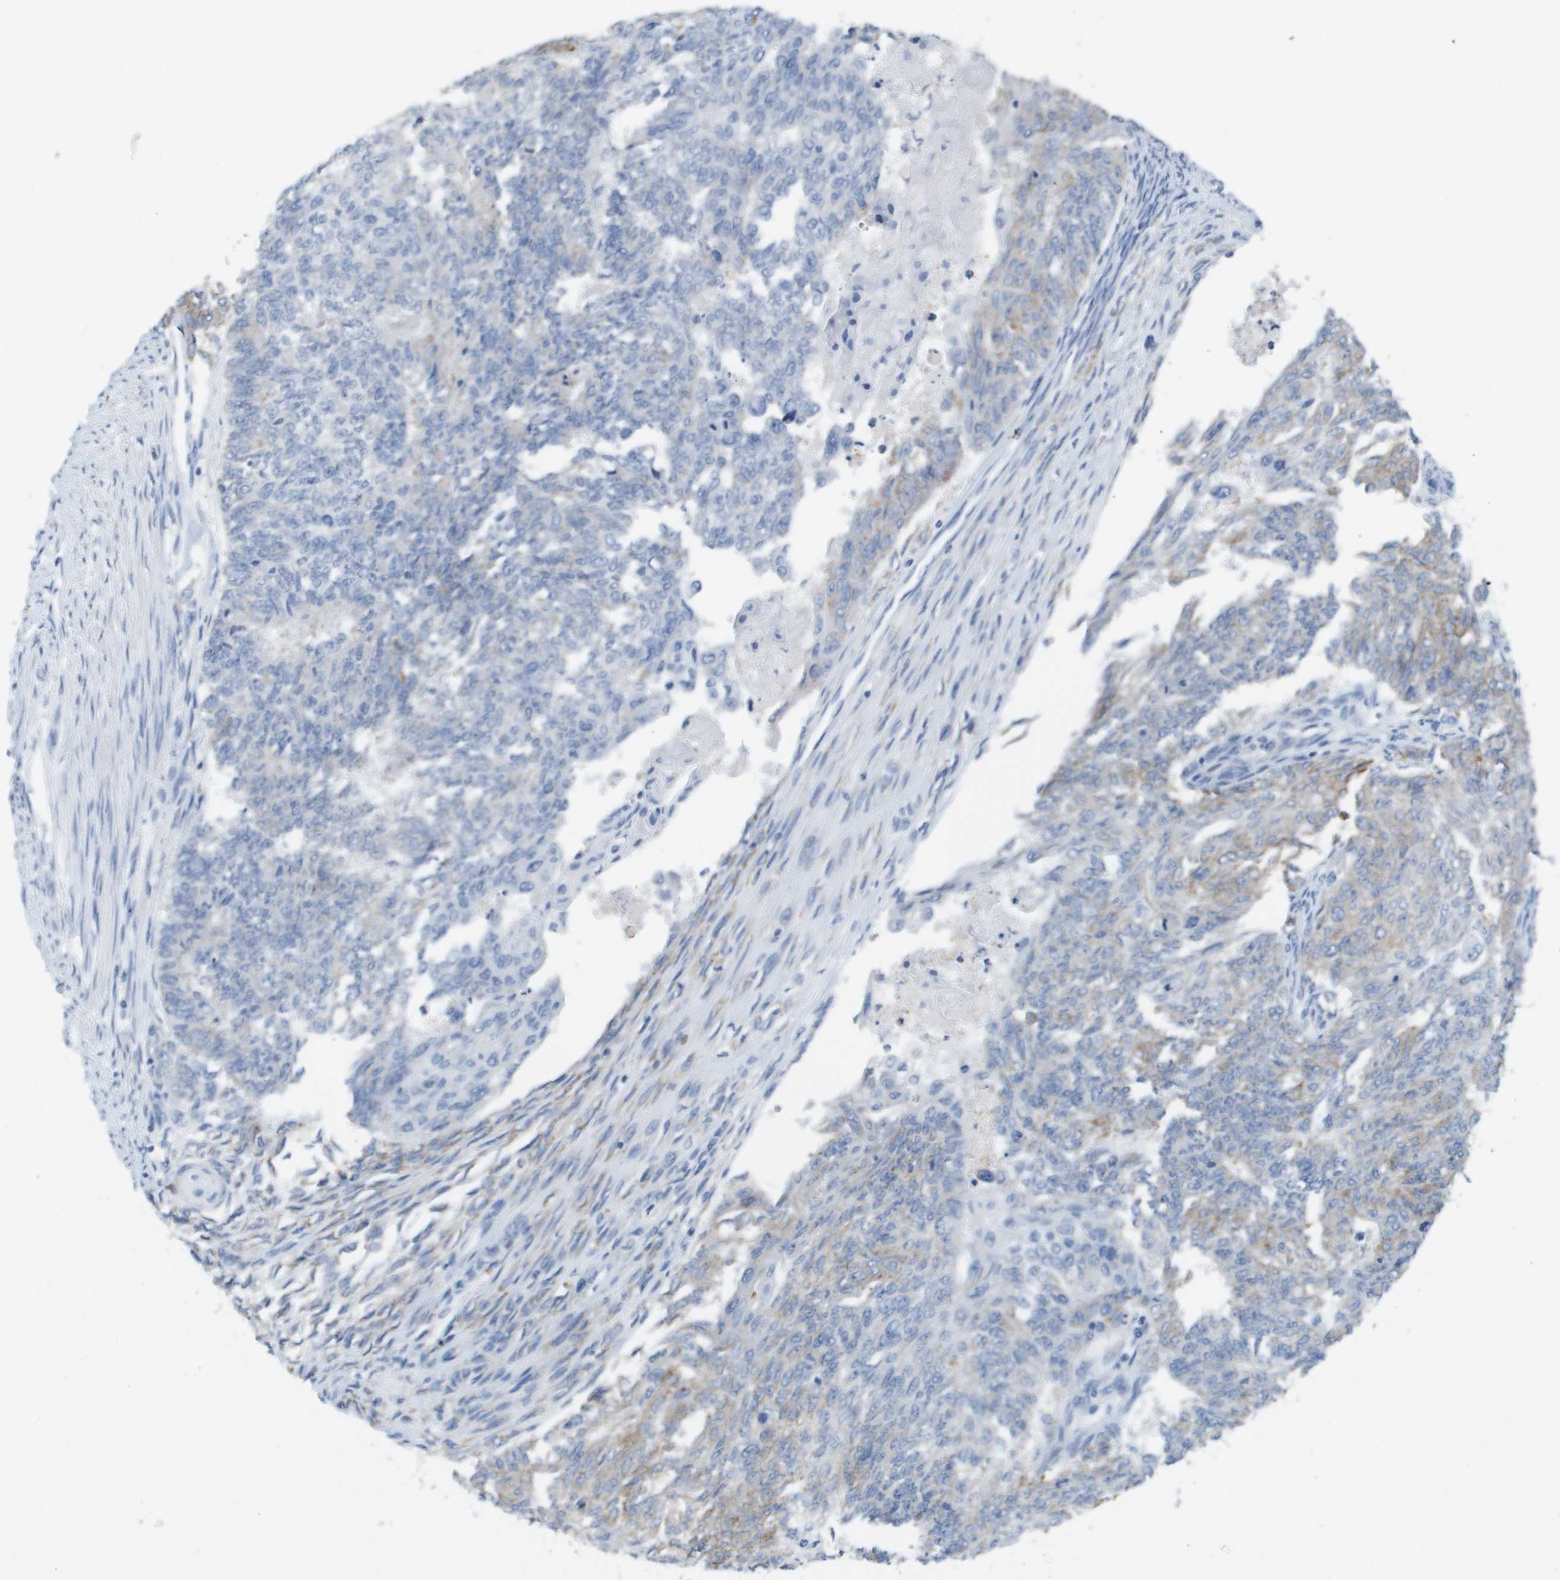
{"staining": {"intensity": "moderate", "quantity": "<25%", "location": "cytoplasmic/membranous"}, "tissue": "endometrial cancer", "cell_type": "Tumor cells", "image_type": "cancer", "snomed": [{"axis": "morphology", "description": "Adenocarcinoma, NOS"}, {"axis": "topography", "description": "Endometrium"}], "caption": "Moderate cytoplasmic/membranous expression is appreciated in about <25% of tumor cells in endometrial cancer.", "gene": "CD3G", "patient": {"sex": "female", "age": 32}}